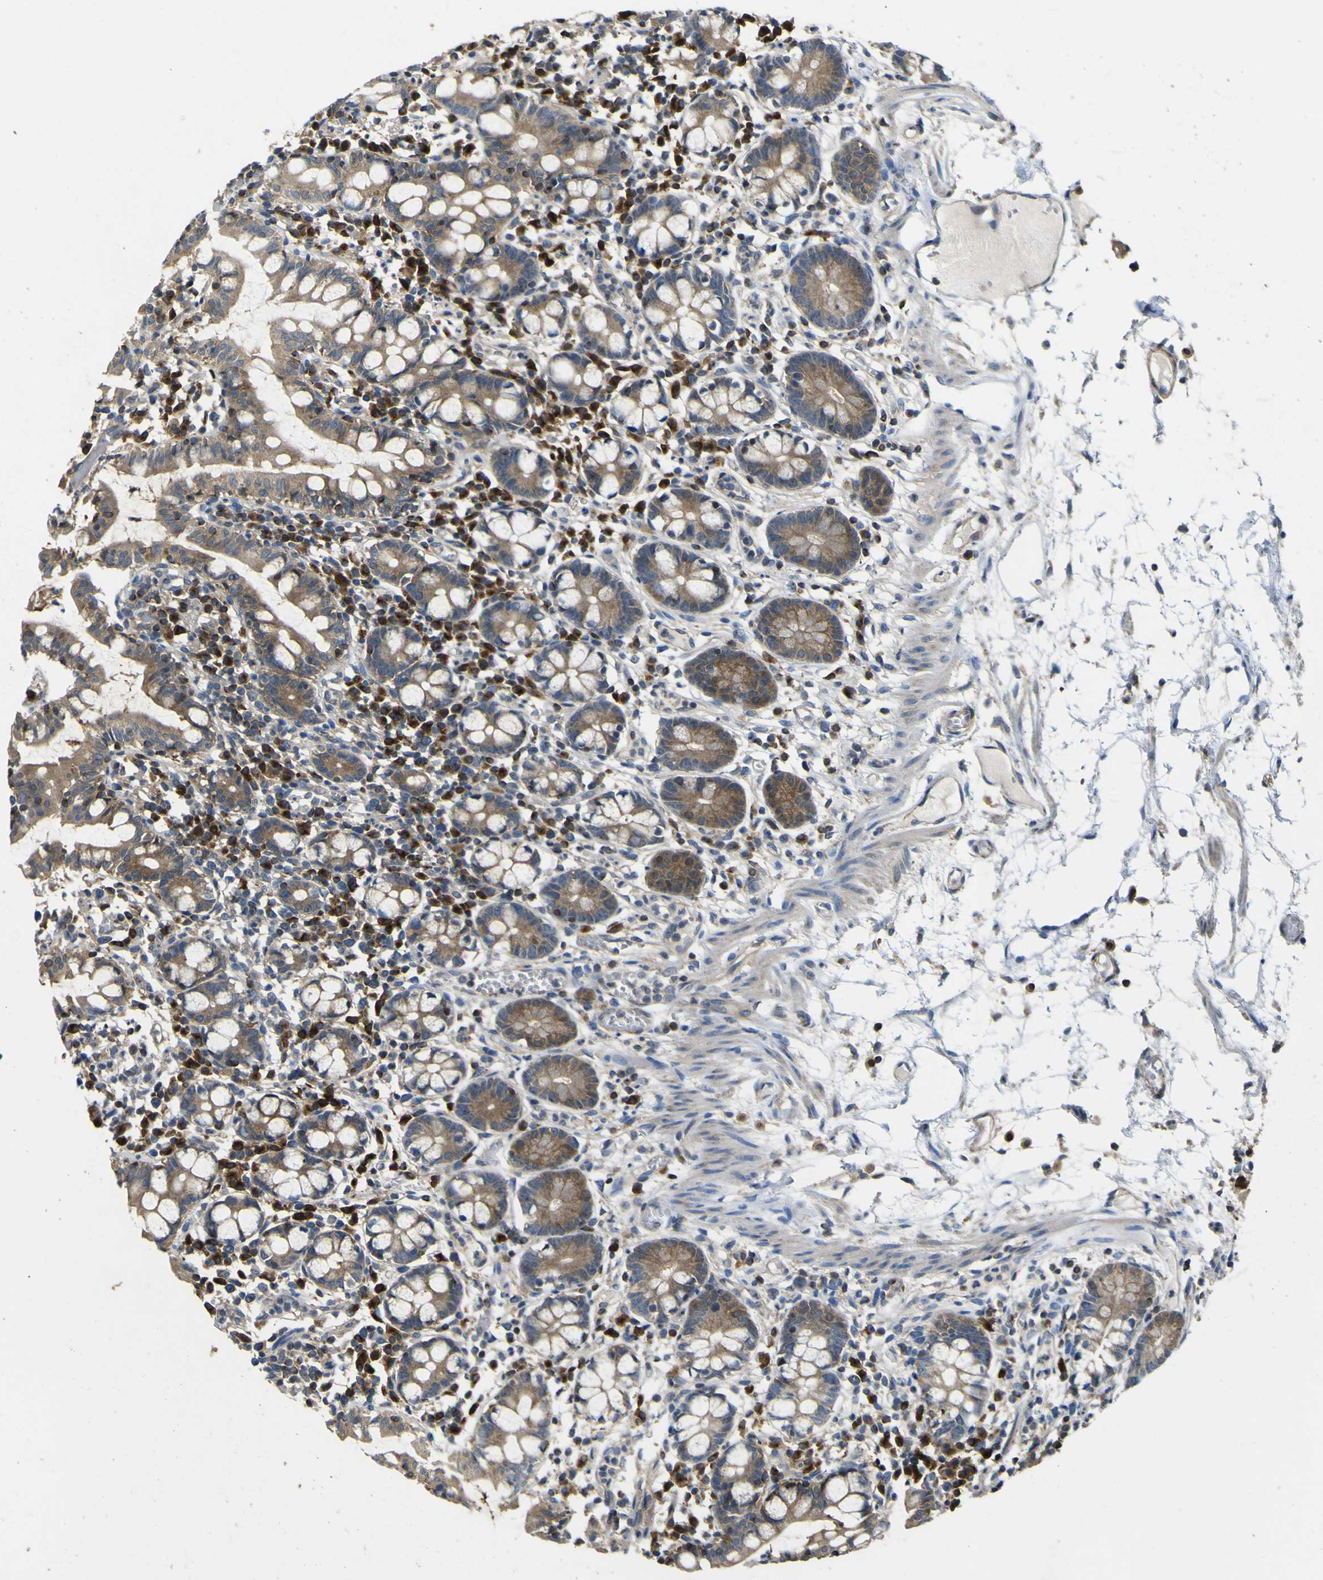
{"staining": {"intensity": "moderate", "quantity": ">75%", "location": "cytoplasmic/membranous"}, "tissue": "small intestine", "cell_type": "Glandular cells", "image_type": "normal", "snomed": [{"axis": "morphology", "description": "Normal tissue, NOS"}, {"axis": "morphology", "description": "Cystadenocarcinoma, serous, Metastatic site"}, {"axis": "topography", "description": "Small intestine"}], "caption": "An image of small intestine stained for a protein reveals moderate cytoplasmic/membranous brown staining in glandular cells. The protein is shown in brown color, while the nuclei are stained blue.", "gene": "EML2", "patient": {"sex": "female", "age": 61}}